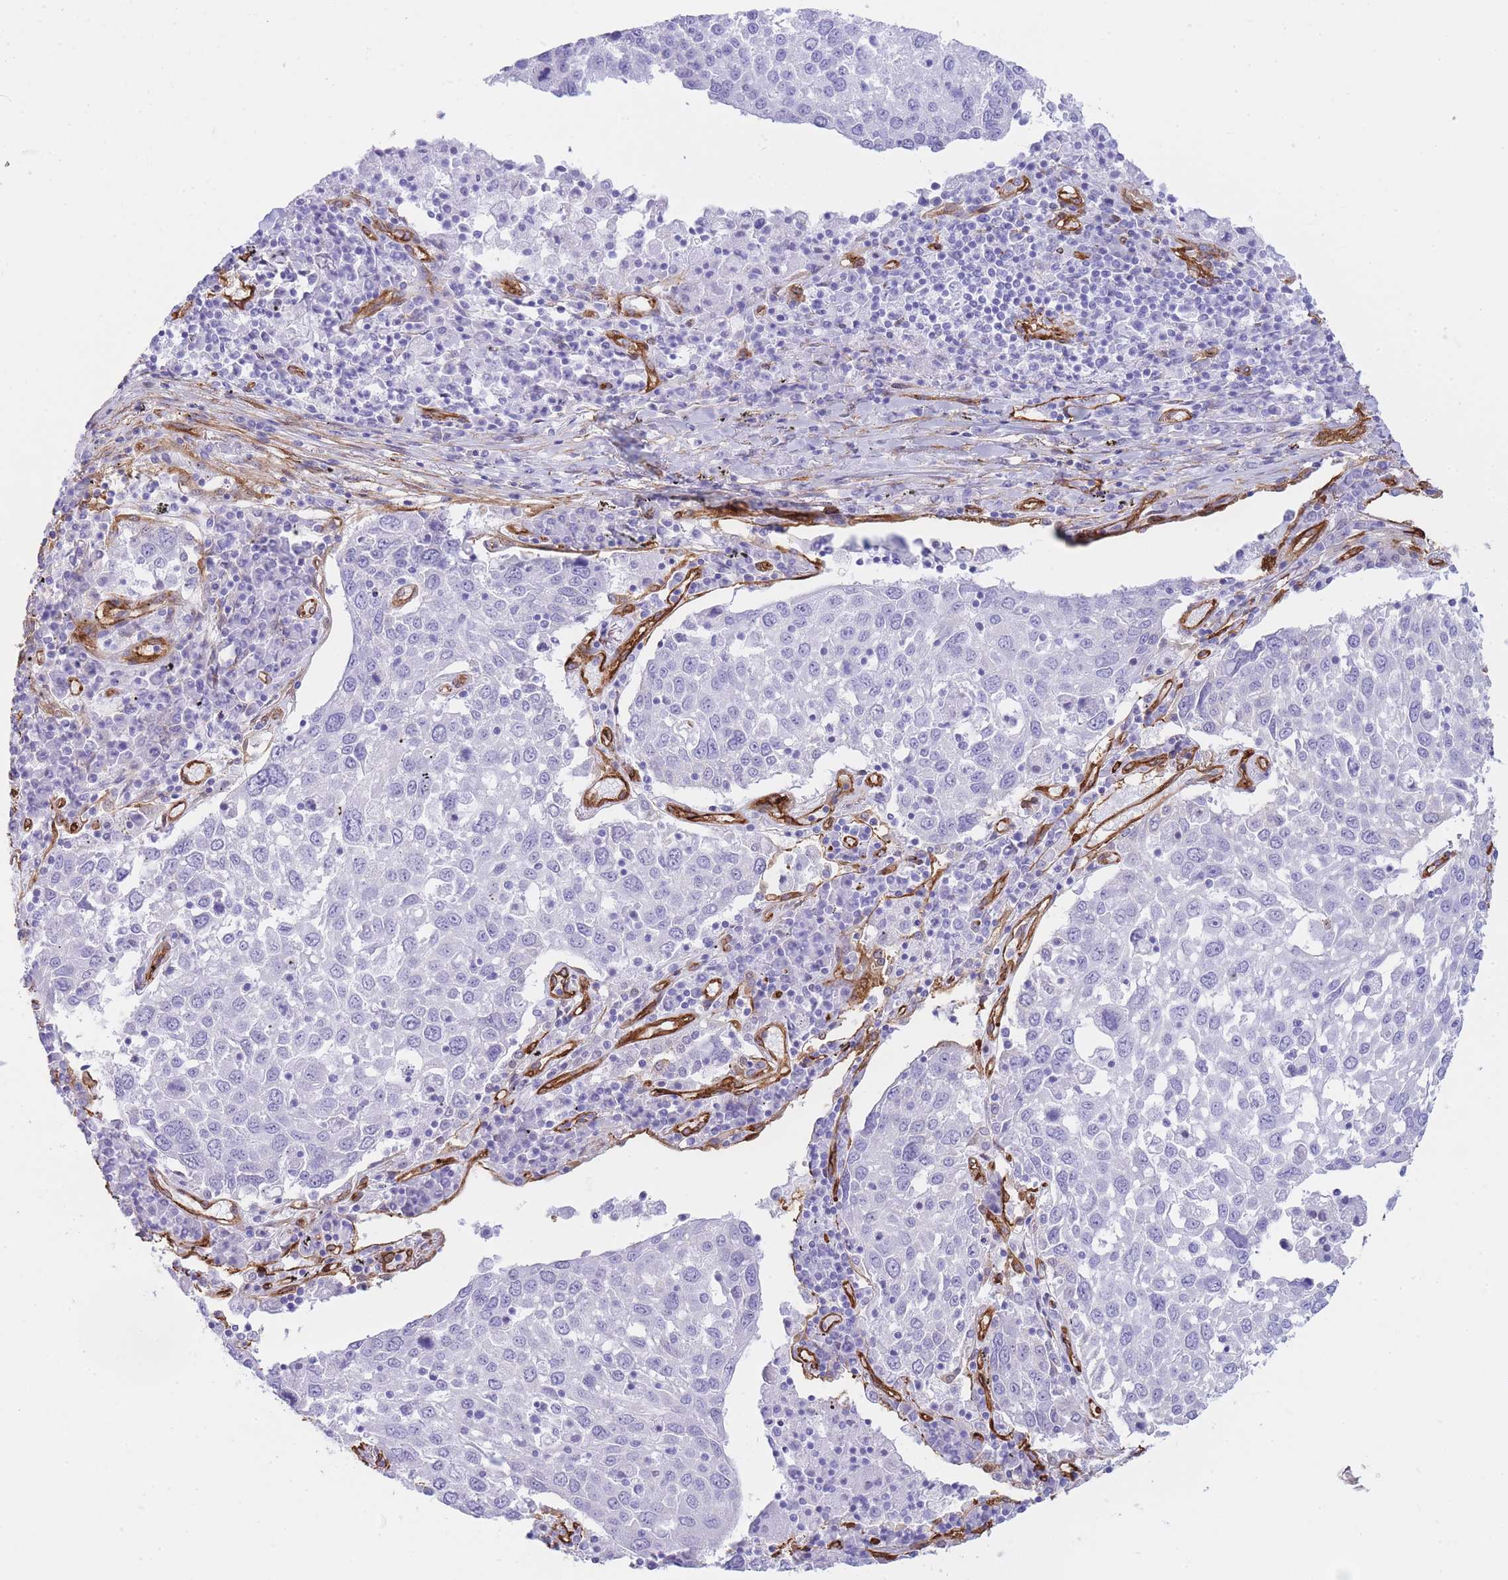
{"staining": {"intensity": "negative", "quantity": "none", "location": "none"}, "tissue": "lung cancer", "cell_type": "Tumor cells", "image_type": "cancer", "snomed": [{"axis": "morphology", "description": "Squamous cell carcinoma, NOS"}, {"axis": "topography", "description": "Lung"}], "caption": "High power microscopy micrograph of an immunohistochemistry (IHC) image of lung cancer (squamous cell carcinoma), revealing no significant staining in tumor cells.", "gene": "CAVIN1", "patient": {"sex": "male", "age": 65}}